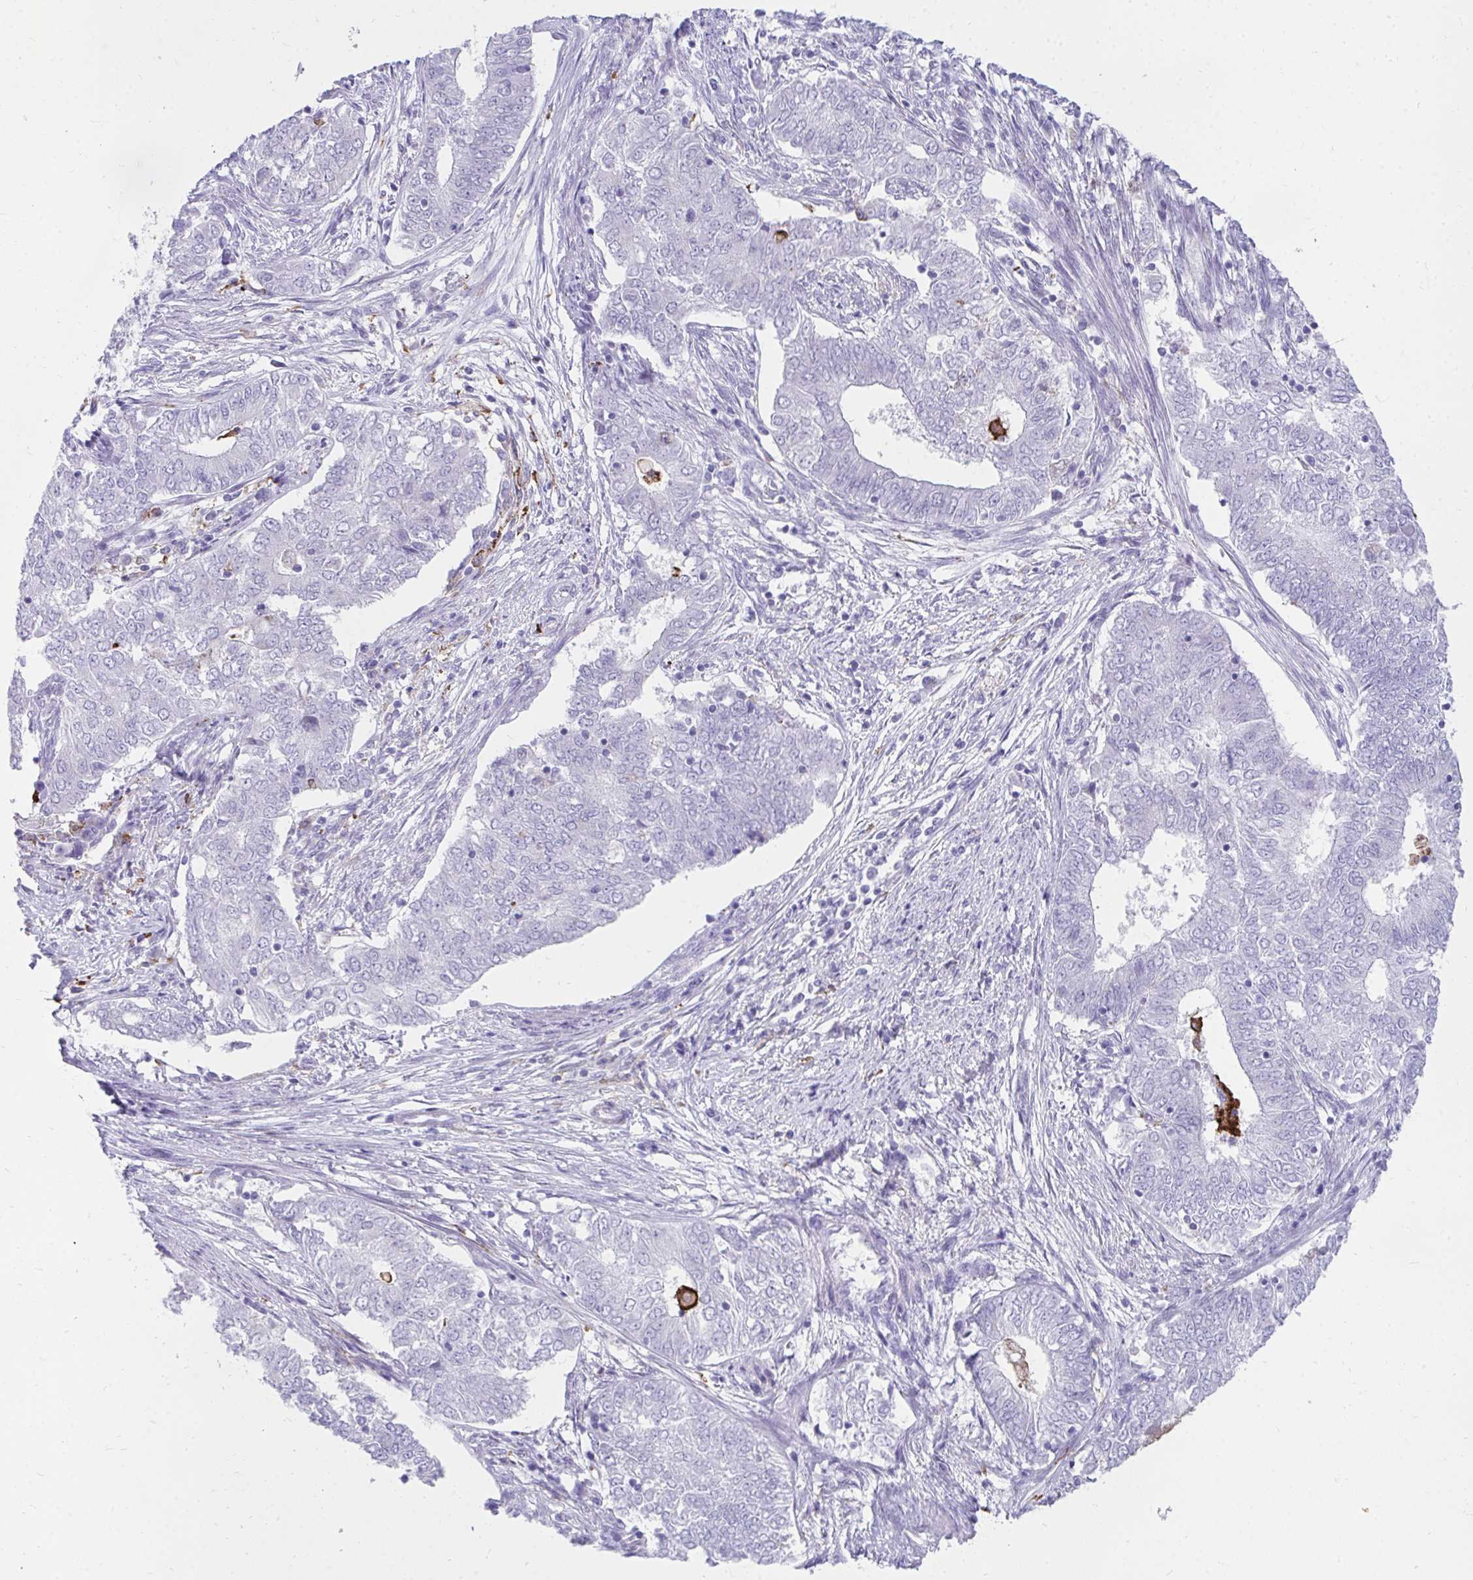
{"staining": {"intensity": "negative", "quantity": "none", "location": "none"}, "tissue": "endometrial cancer", "cell_type": "Tumor cells", "image_type": "cancer", "snomed": [{"axis": "morphology", "description": "Adenocarcinoma, NOS"}, {"axis": "topography", "description": "Endometrium"}], "caption": "DAB (3,3'-diaminobenzidine) immunohistochemical staining of endometrial cancer (adenocarcinoma) exhibits no significant expression in tumor cells.", "gene": "CD163", "patient": {"sex": "female", "age": 62}}